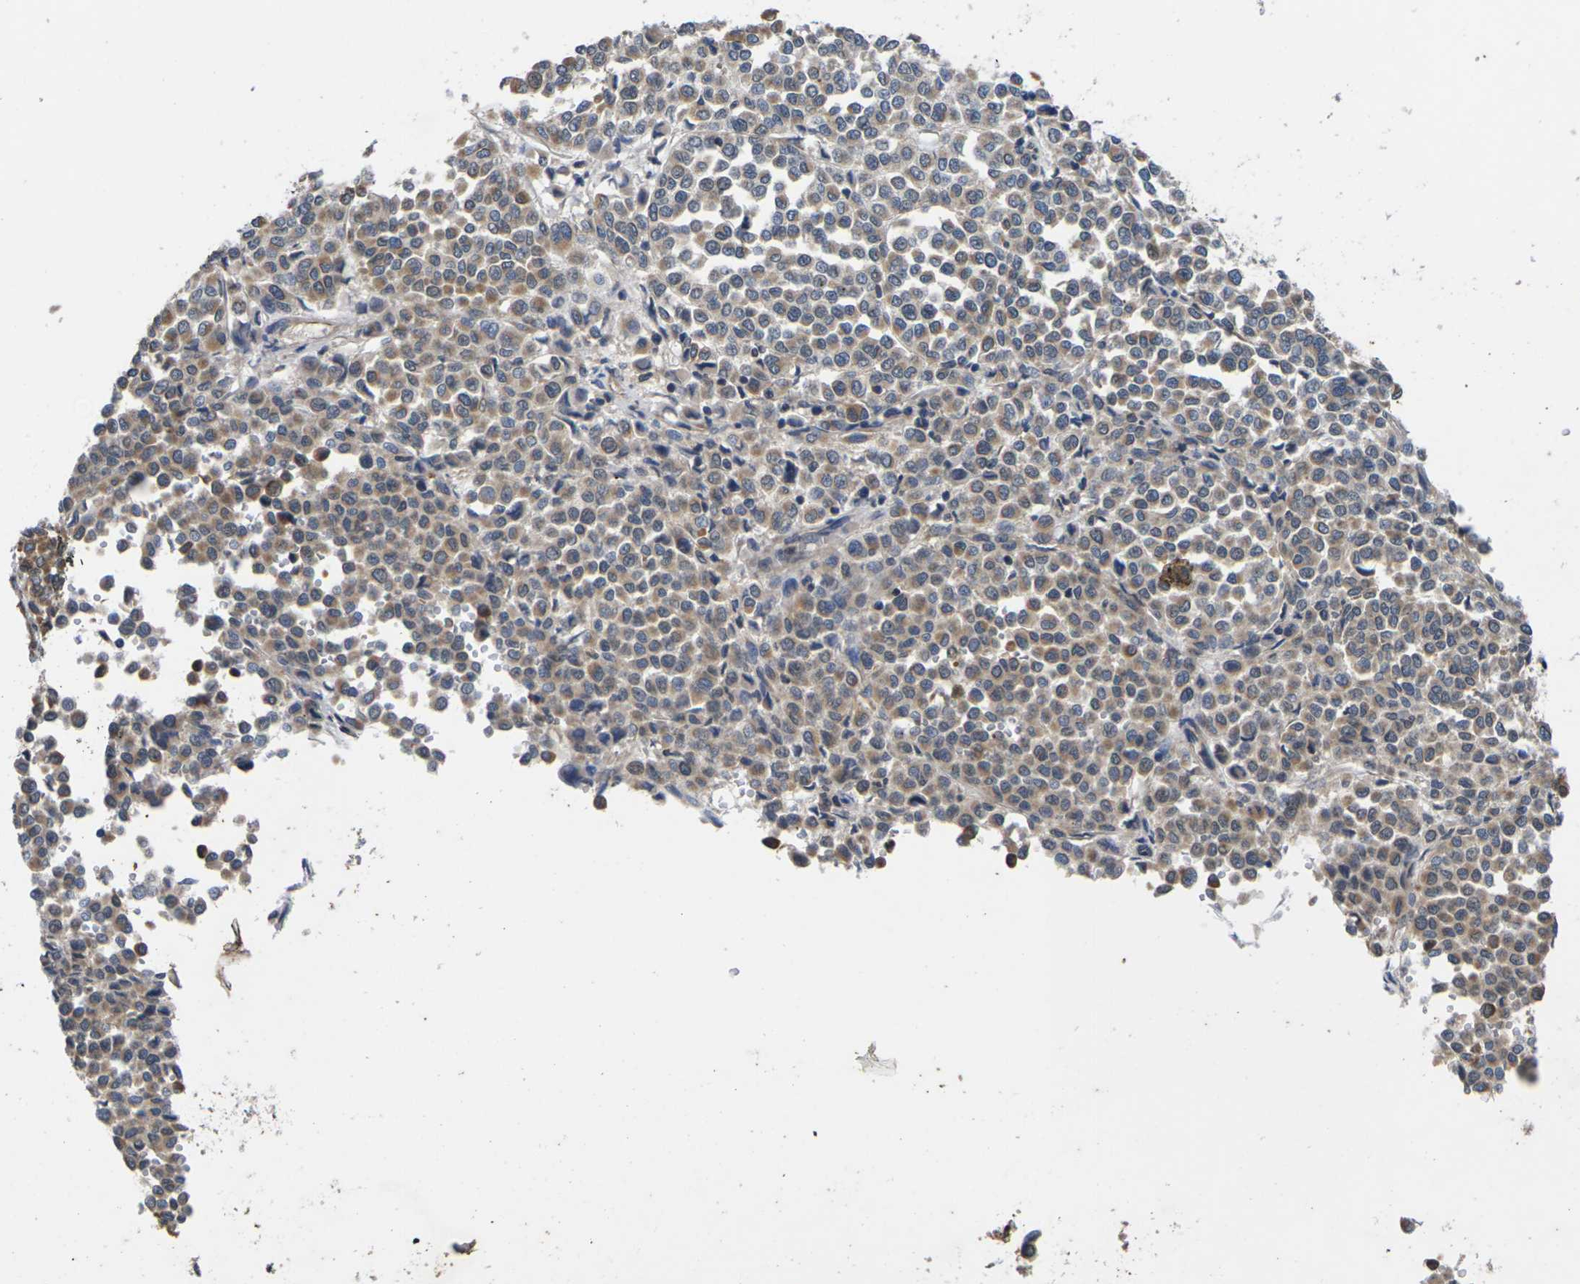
{"staining": {"intensity": "weak", "quantity": ">75%", "location": "cytoplasmic/membranous"}, "tissue": "melanoma", "cell_type": "Tumor cells", "image_type": "cancer", "snomed": [{"axis": "morphology", "description": "Malignant melanoma, Metastatic site"}, {"axis": "topography", "description": "Pancreas"}], "caption": "Protein staining of melanoma tissue demonstrates weak cytoplasmic/membranous positivity in about >75% of tumor cells.", "gene": "DKK2", "patient": {"sex": "female", "age": 30}}